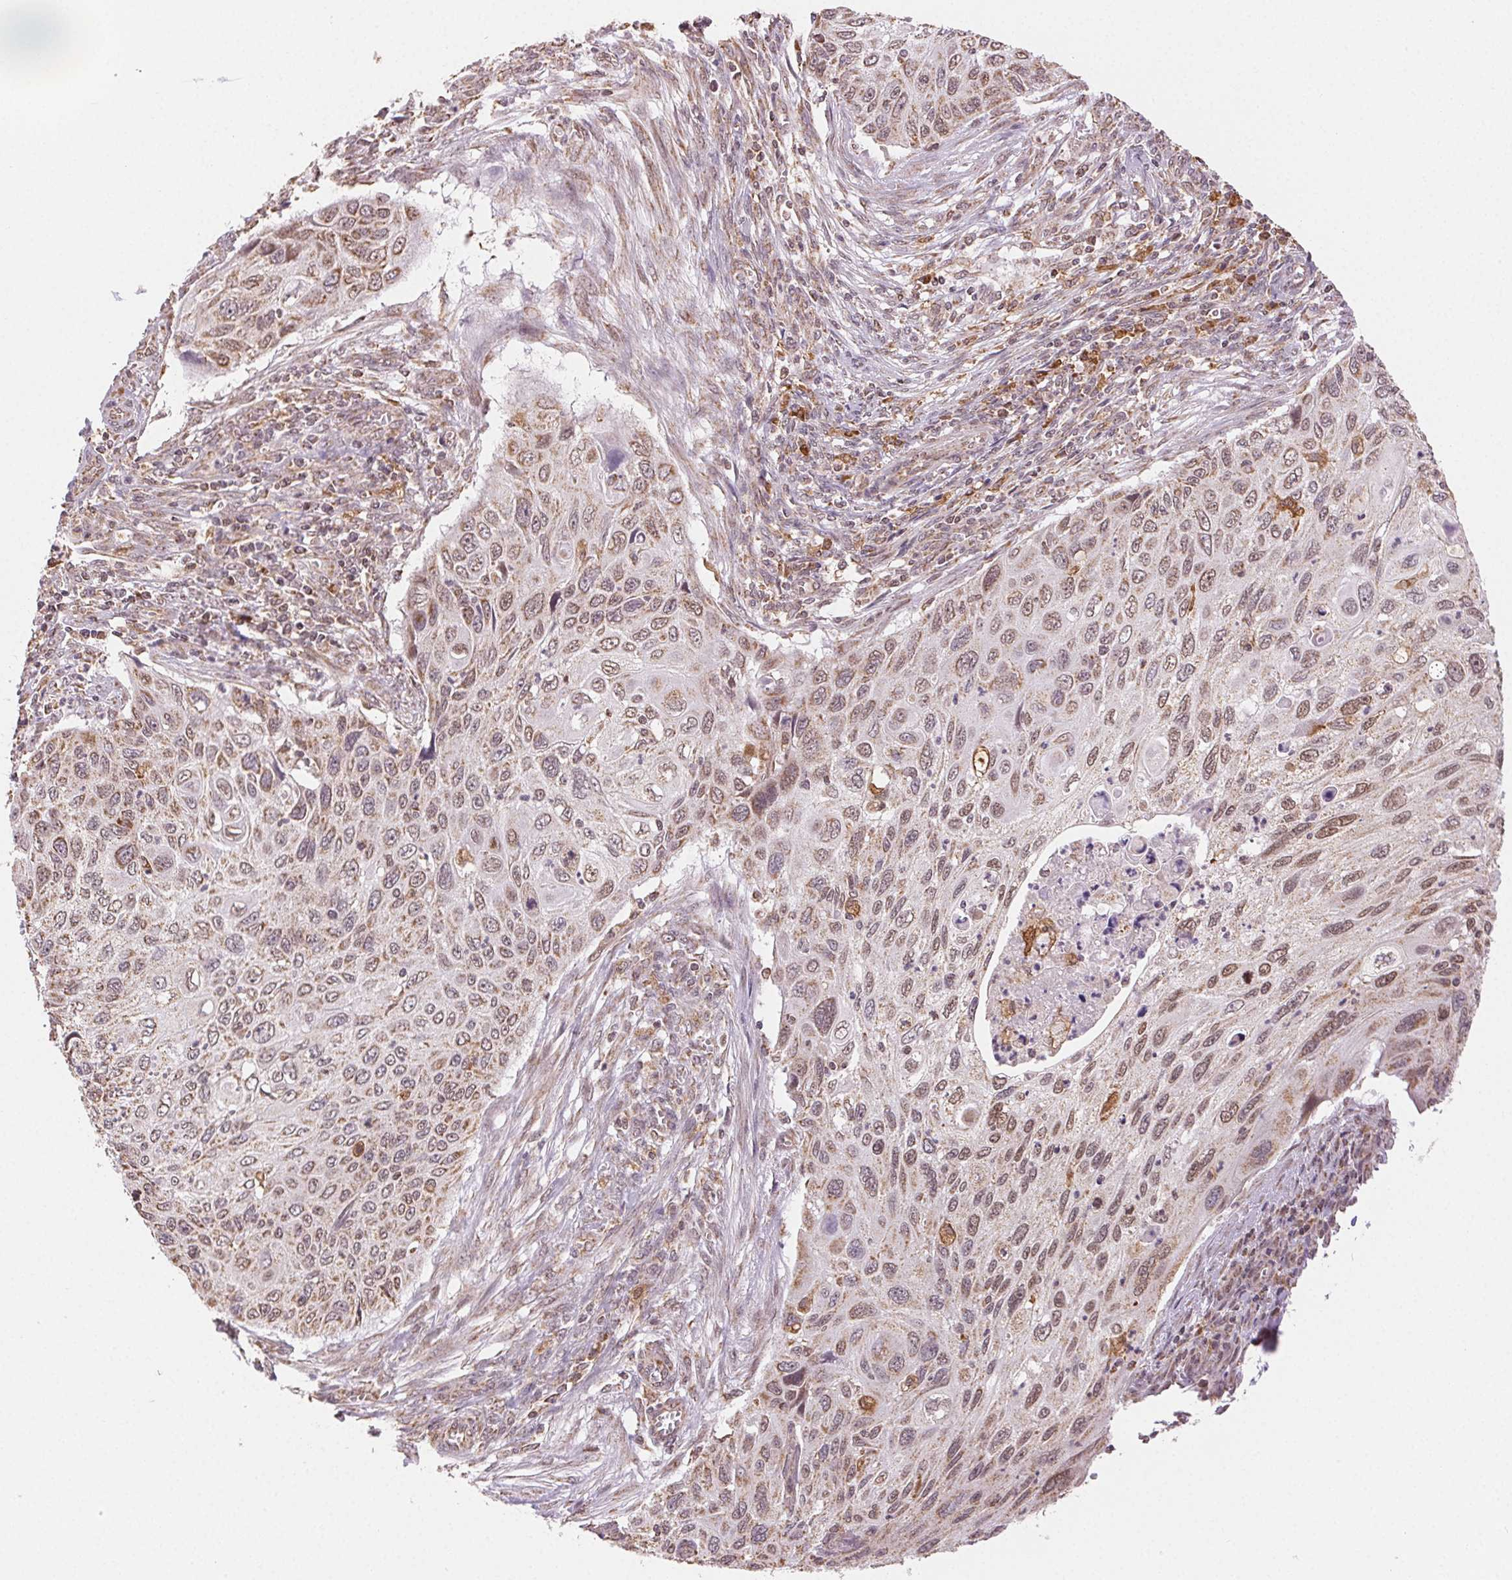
{"staining": {"intensity": "weak", "quantity": ">75%", "location": "cytoplasmic/membranous,nuclear"}, "tissue": "cervical cancer", "cell_type": "Tumor cells", "image_type": "cancer", "snomed": [{"axis": "morphology", "description": "Squamous cell carcinoma, NOS"}, {"axis": "topography", "description": "Cervix"}], "caption": "A photomicrograph of cervical squamous cell carcinoma stained for a protein reveals weak cytoplasmic/membranous and nuclear brown staining in tumor cells. (DAB (3,3'-diaminobenzidine) = brown stain, brightfield microscopy at high magnification).", "gene": "PIWIL4", "patient": {"sex": "female", "age": 70}}